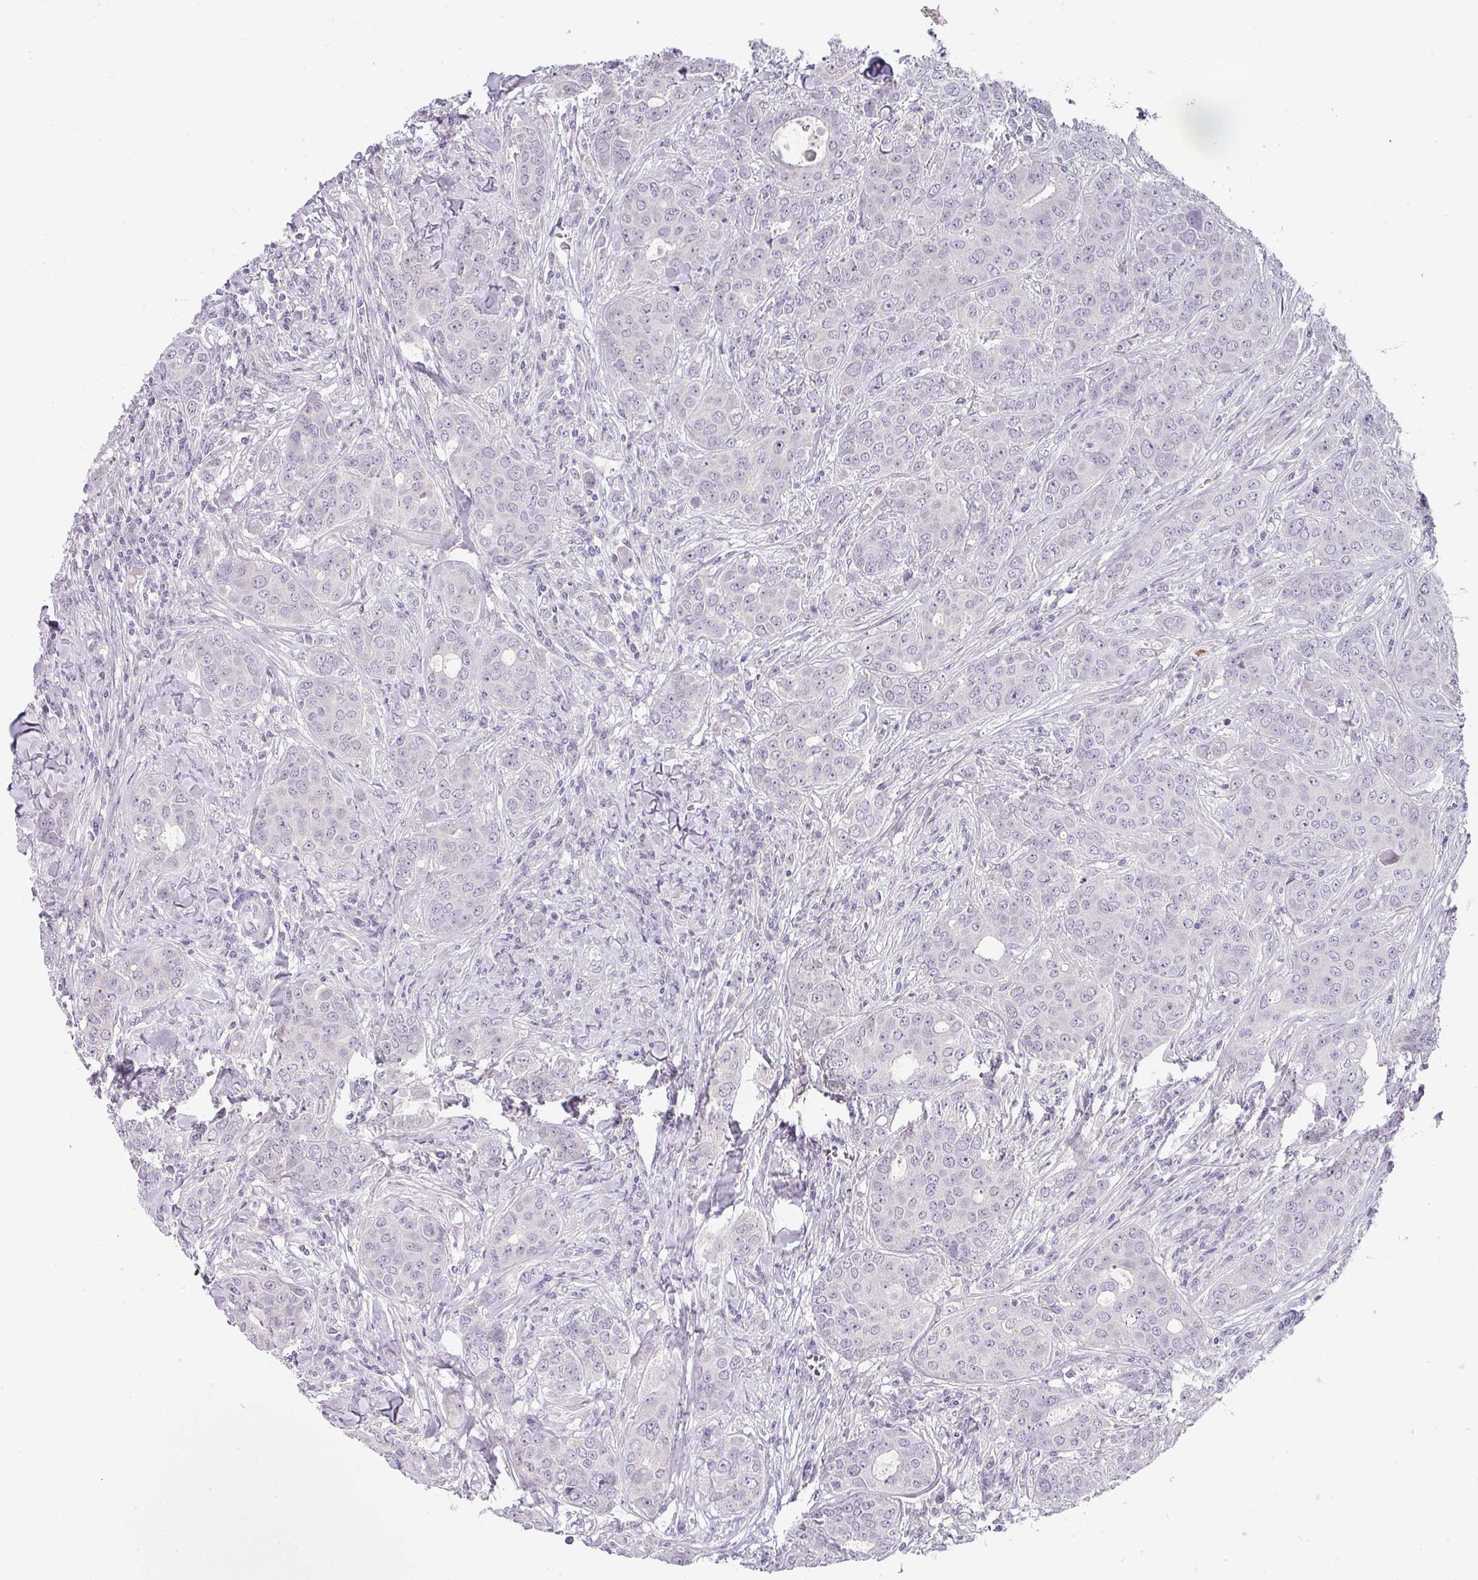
{"staining": {"intensity": "negative", "quantity": "none", "location": "none"}, "tissue": "breast cancer", "cell_type": "Tumor cells", "image_type": "cancer", "snomed": [{"axis": "morphology", "description": "Duct carcinoma"}, {"axis": "topography", "description": "Breast"}], "caption": "A histopathology image of breast cancer (infiltrating ductal carcinoma) stained for a protein exhibits no brown staining in tumor cells. Nuclei are stained in blue.", "gene": "BTLA", "patient": {"sex": "female", "age": 43}}